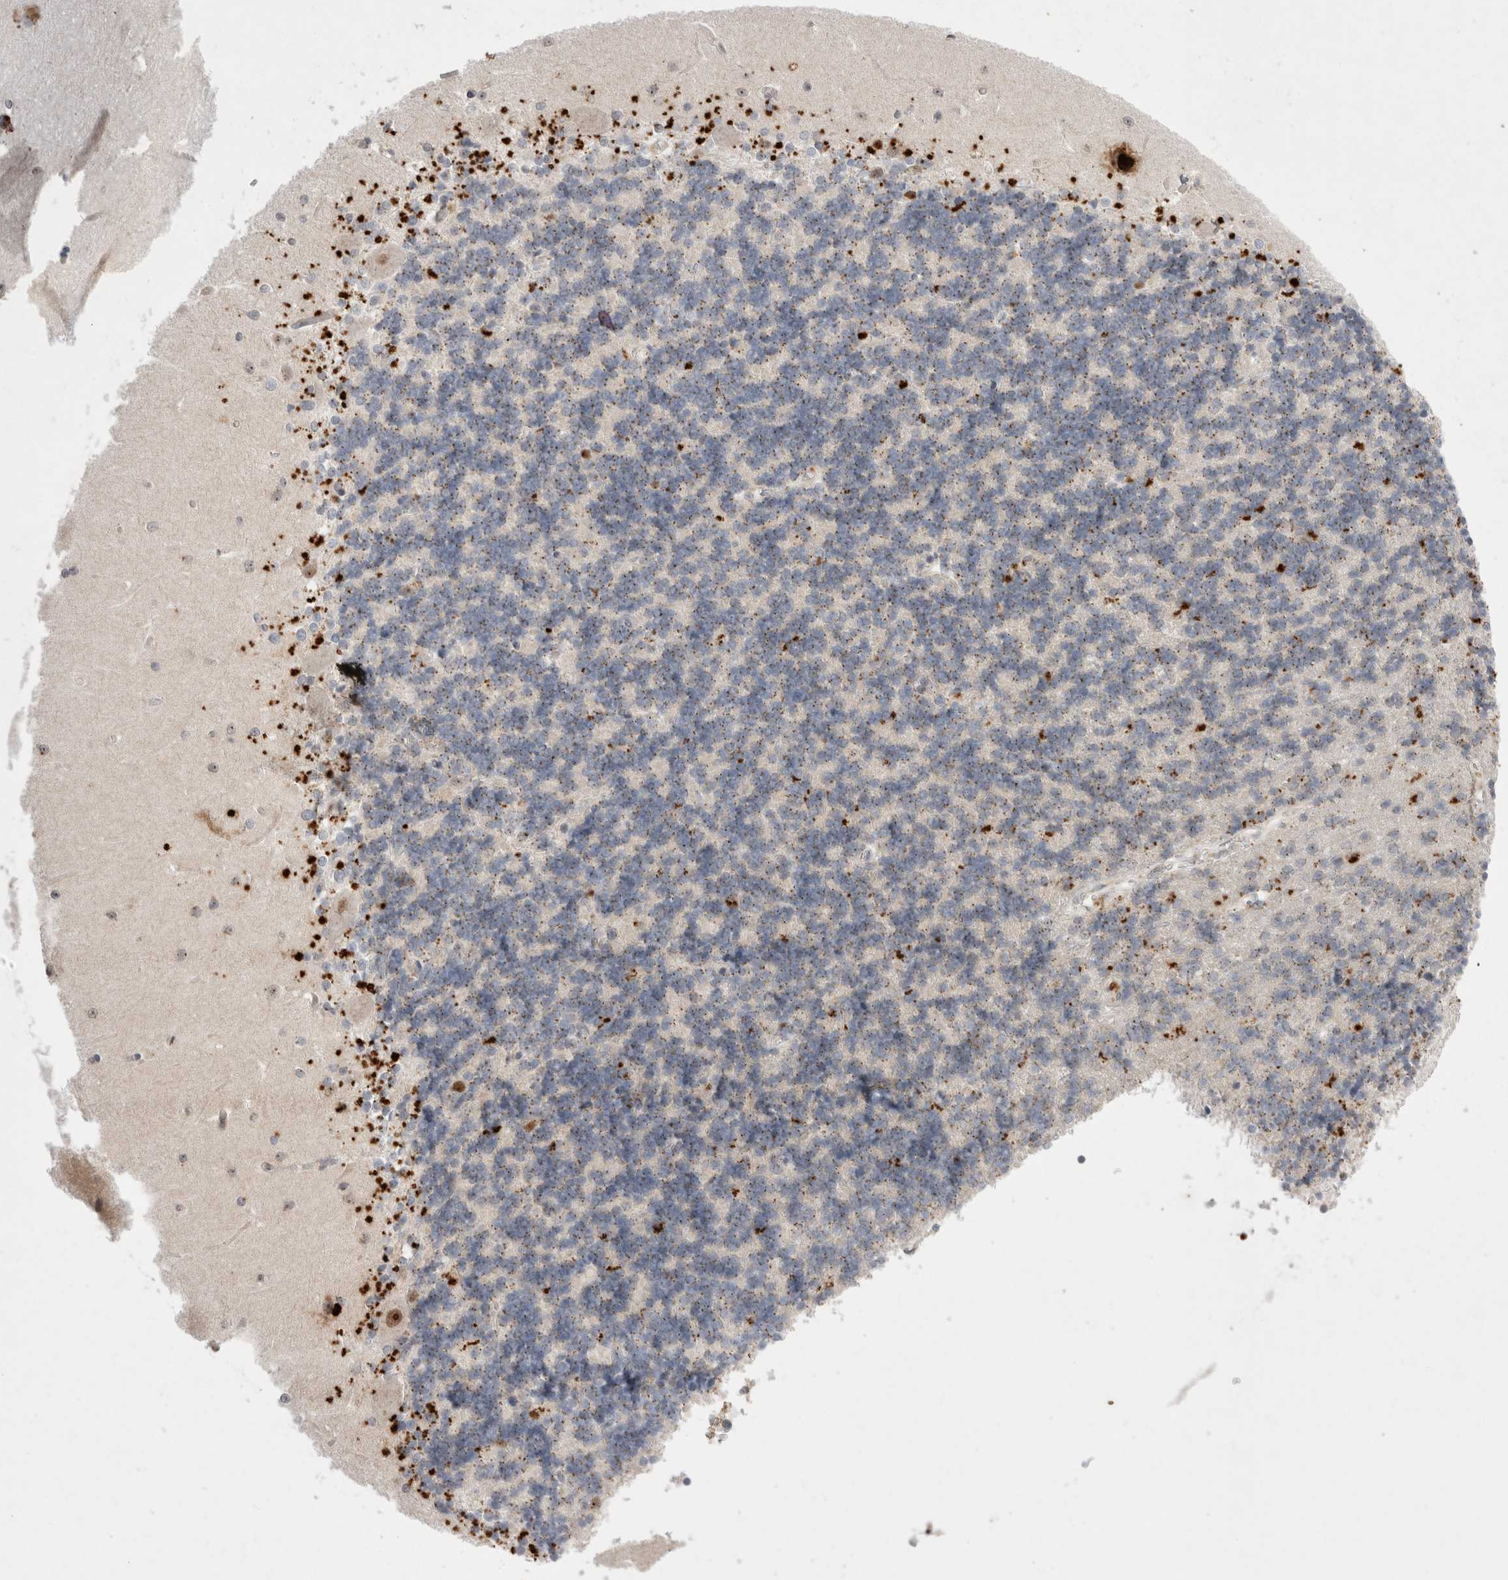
{"staining": {"intensity": "negative", "quantity": "none", "location": "none"}, "tissue": "cerebellum", "cell_type": "Cells in granular layer", "image_type": "normal", "snomed": [{"axis": "morphology", "description": "Normal tissue, NOS"}, {"axis": "topography", "description": "Cerebellum"}], "caption": "Immunohistochemical staining of benign human cerebellum demonstrates no significant positivity in cells in granular layer. (Brightfield microscopy of DAB immunohistochemistry (IHC) at high magnification).", "gene": "STK11", "patient": {"sex": "male", "age": 37}}